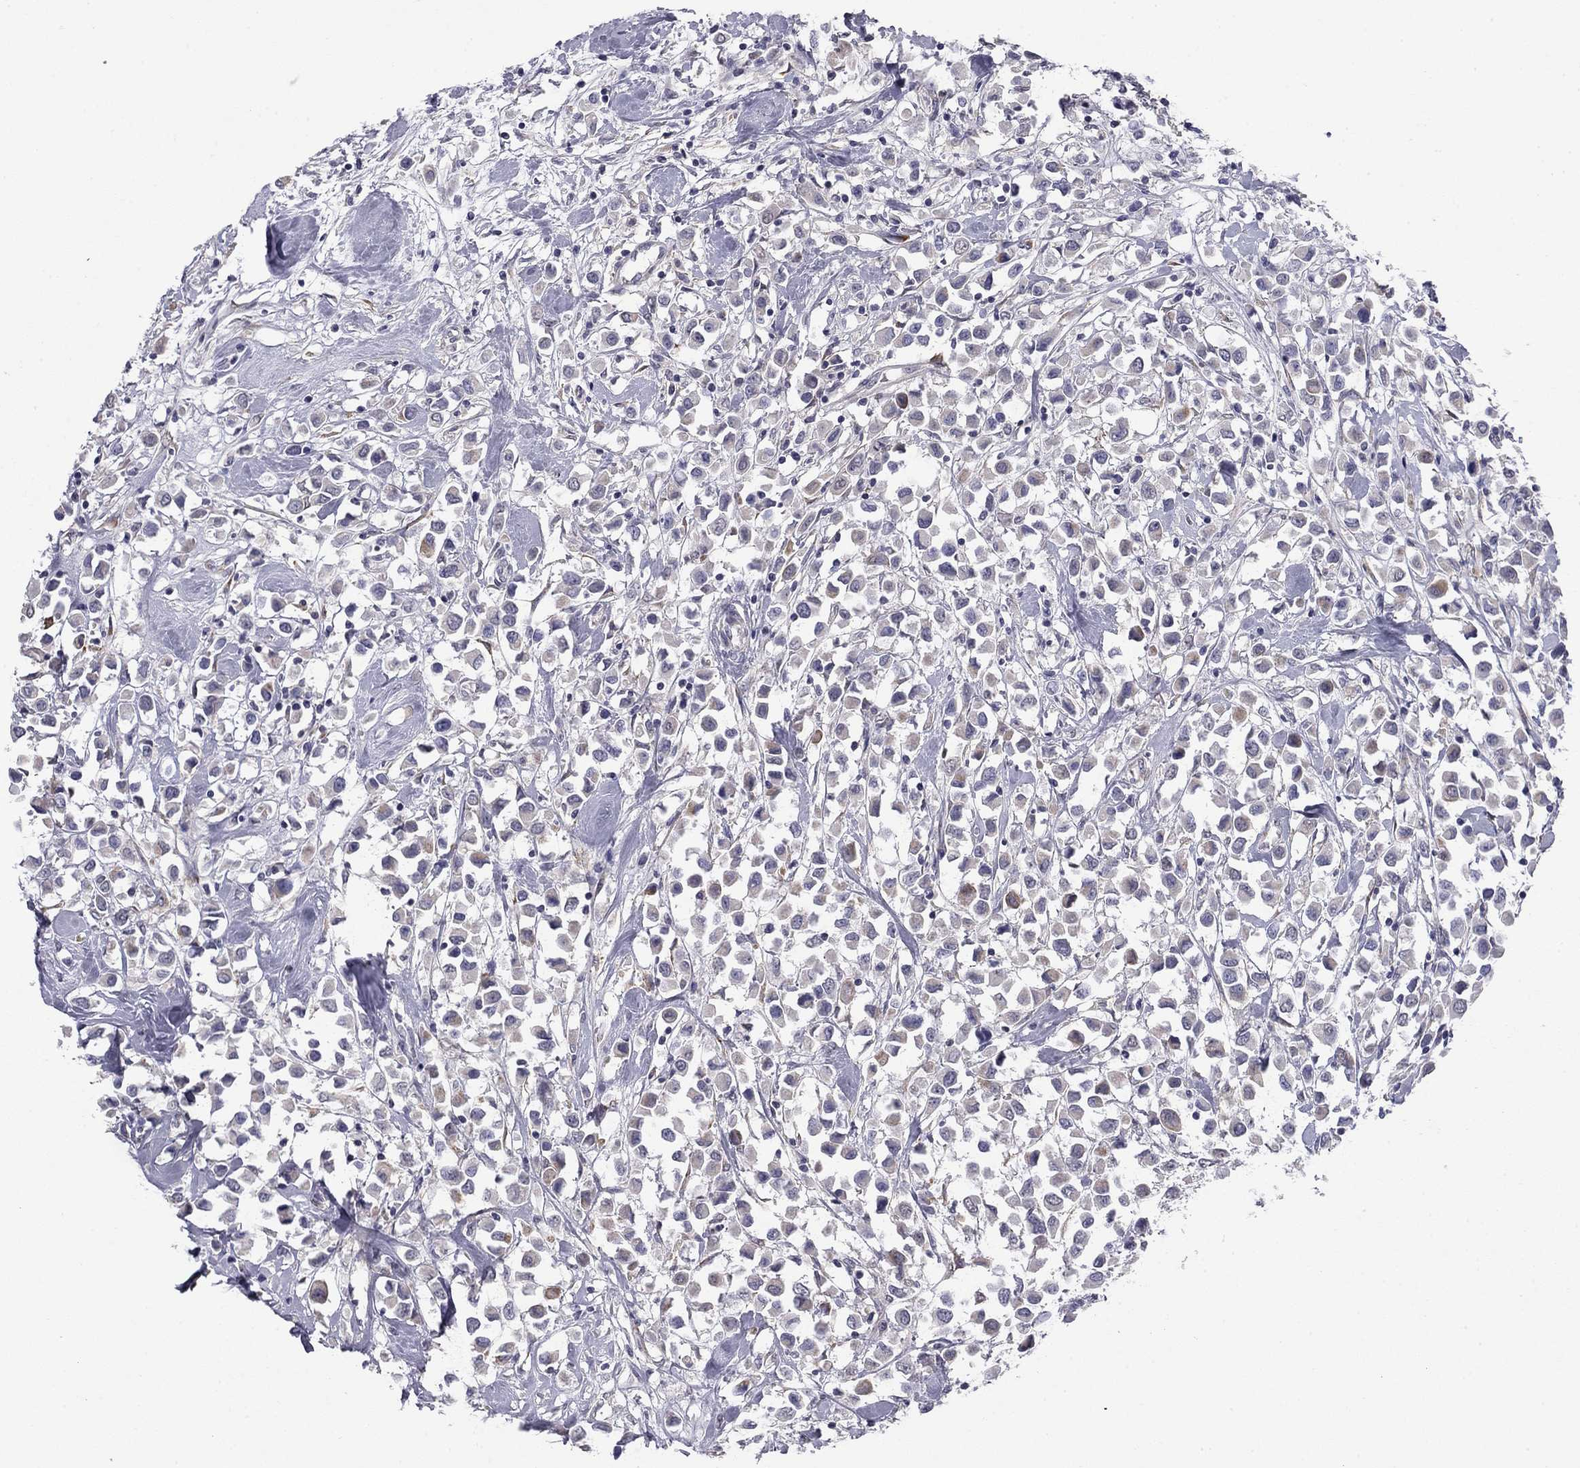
{"staining": {"intensity": "weak", "quantity": "<25%", "location": "cytoplasmic/membranous"}, "tissue": "breast cancer", "cell_type": "Tumor cells", "image_type": "cancer", "snomed": [{"axis": "morphology", "description": "Duct carcinoma"}, {"axis": "topography", "description": "Breast"}], "caption": "Breast intraductal carcinoma was stained to show a protein in brown. There is no significant expression in tumor cells.", "gene": "PRRT2", "patient": {"sex": "female", "age": 61}}